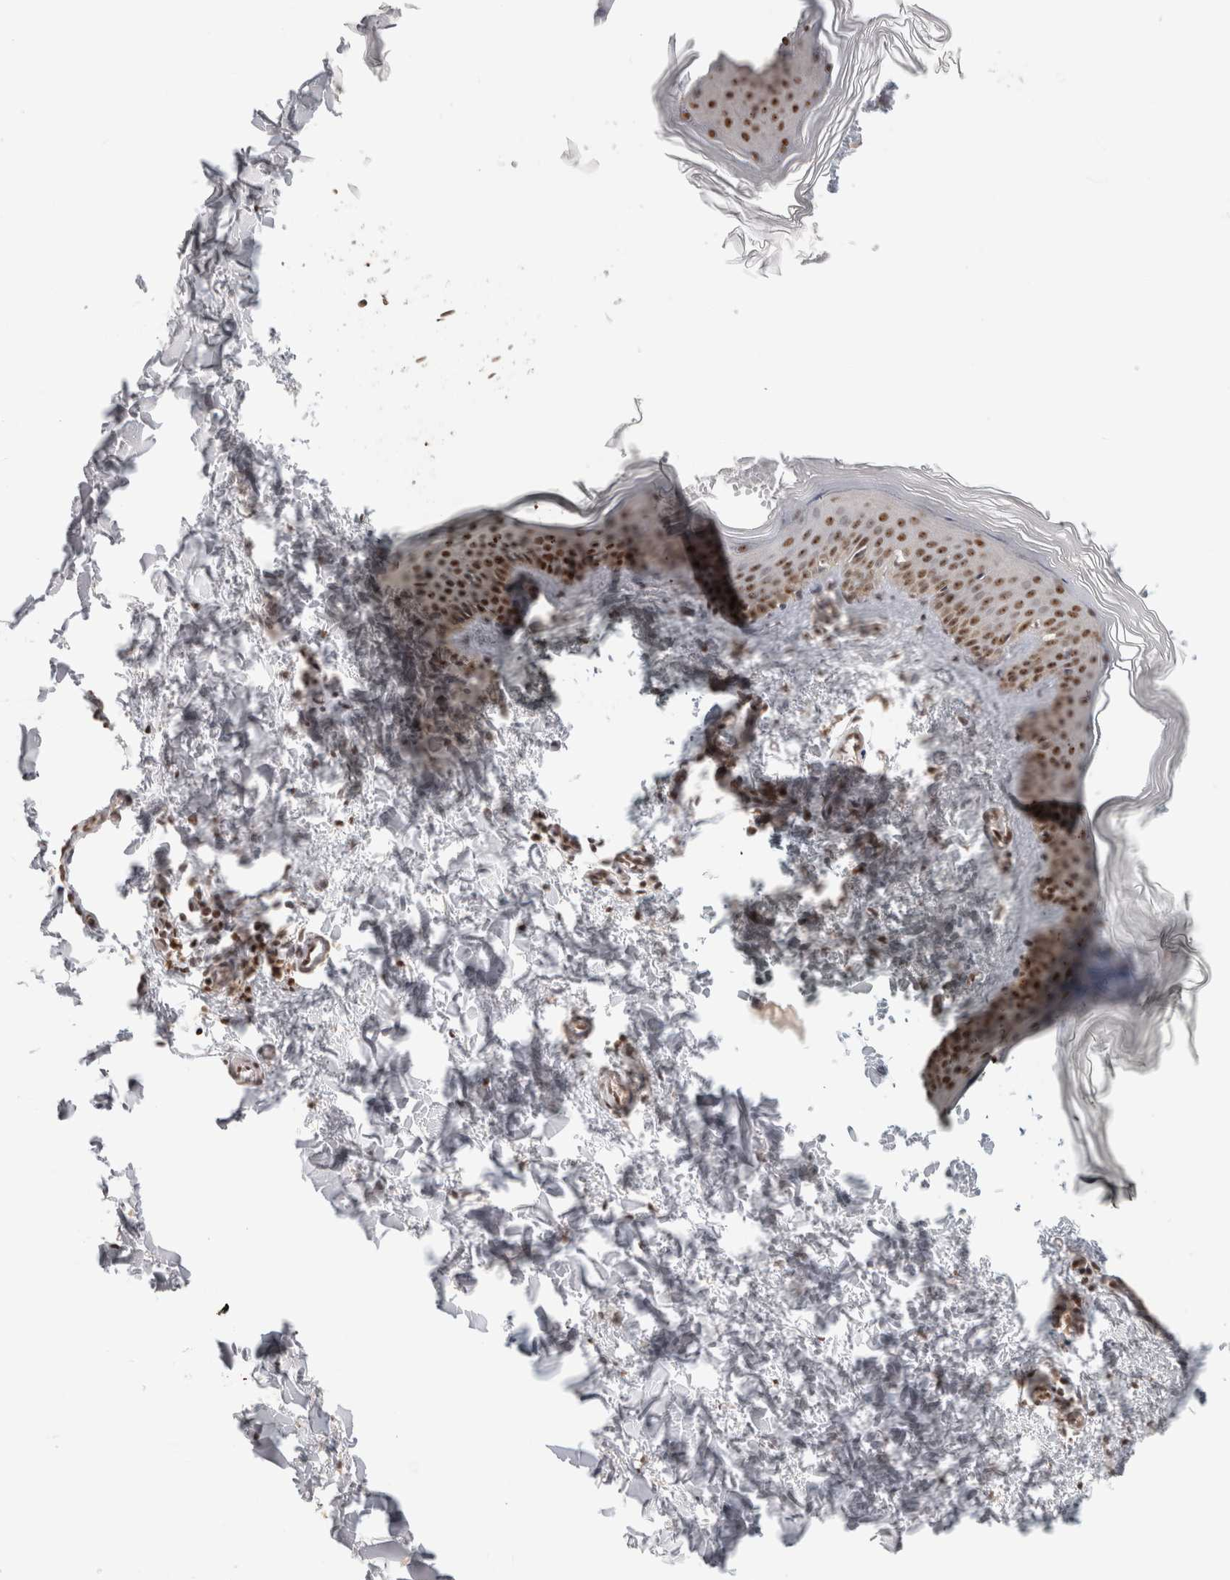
{"staining": {"intensity": "weak", "quantity": ">75%", "location": "nuclear"}, "tissue": "skin", "cell_type": "Fibroblasts", "image_type": "normal", "snomed": [{"axis": "morphology", "description": "Normal tissue, NOS"}, {"axis": "topography", "description": "Skin"}], "caption": "Weak nuclear staining is appreciated in about >75% of fibroblasts in normal skin.", "gene": "EBNA1BP2", "patient": {"sex": "female", "age": 27}}